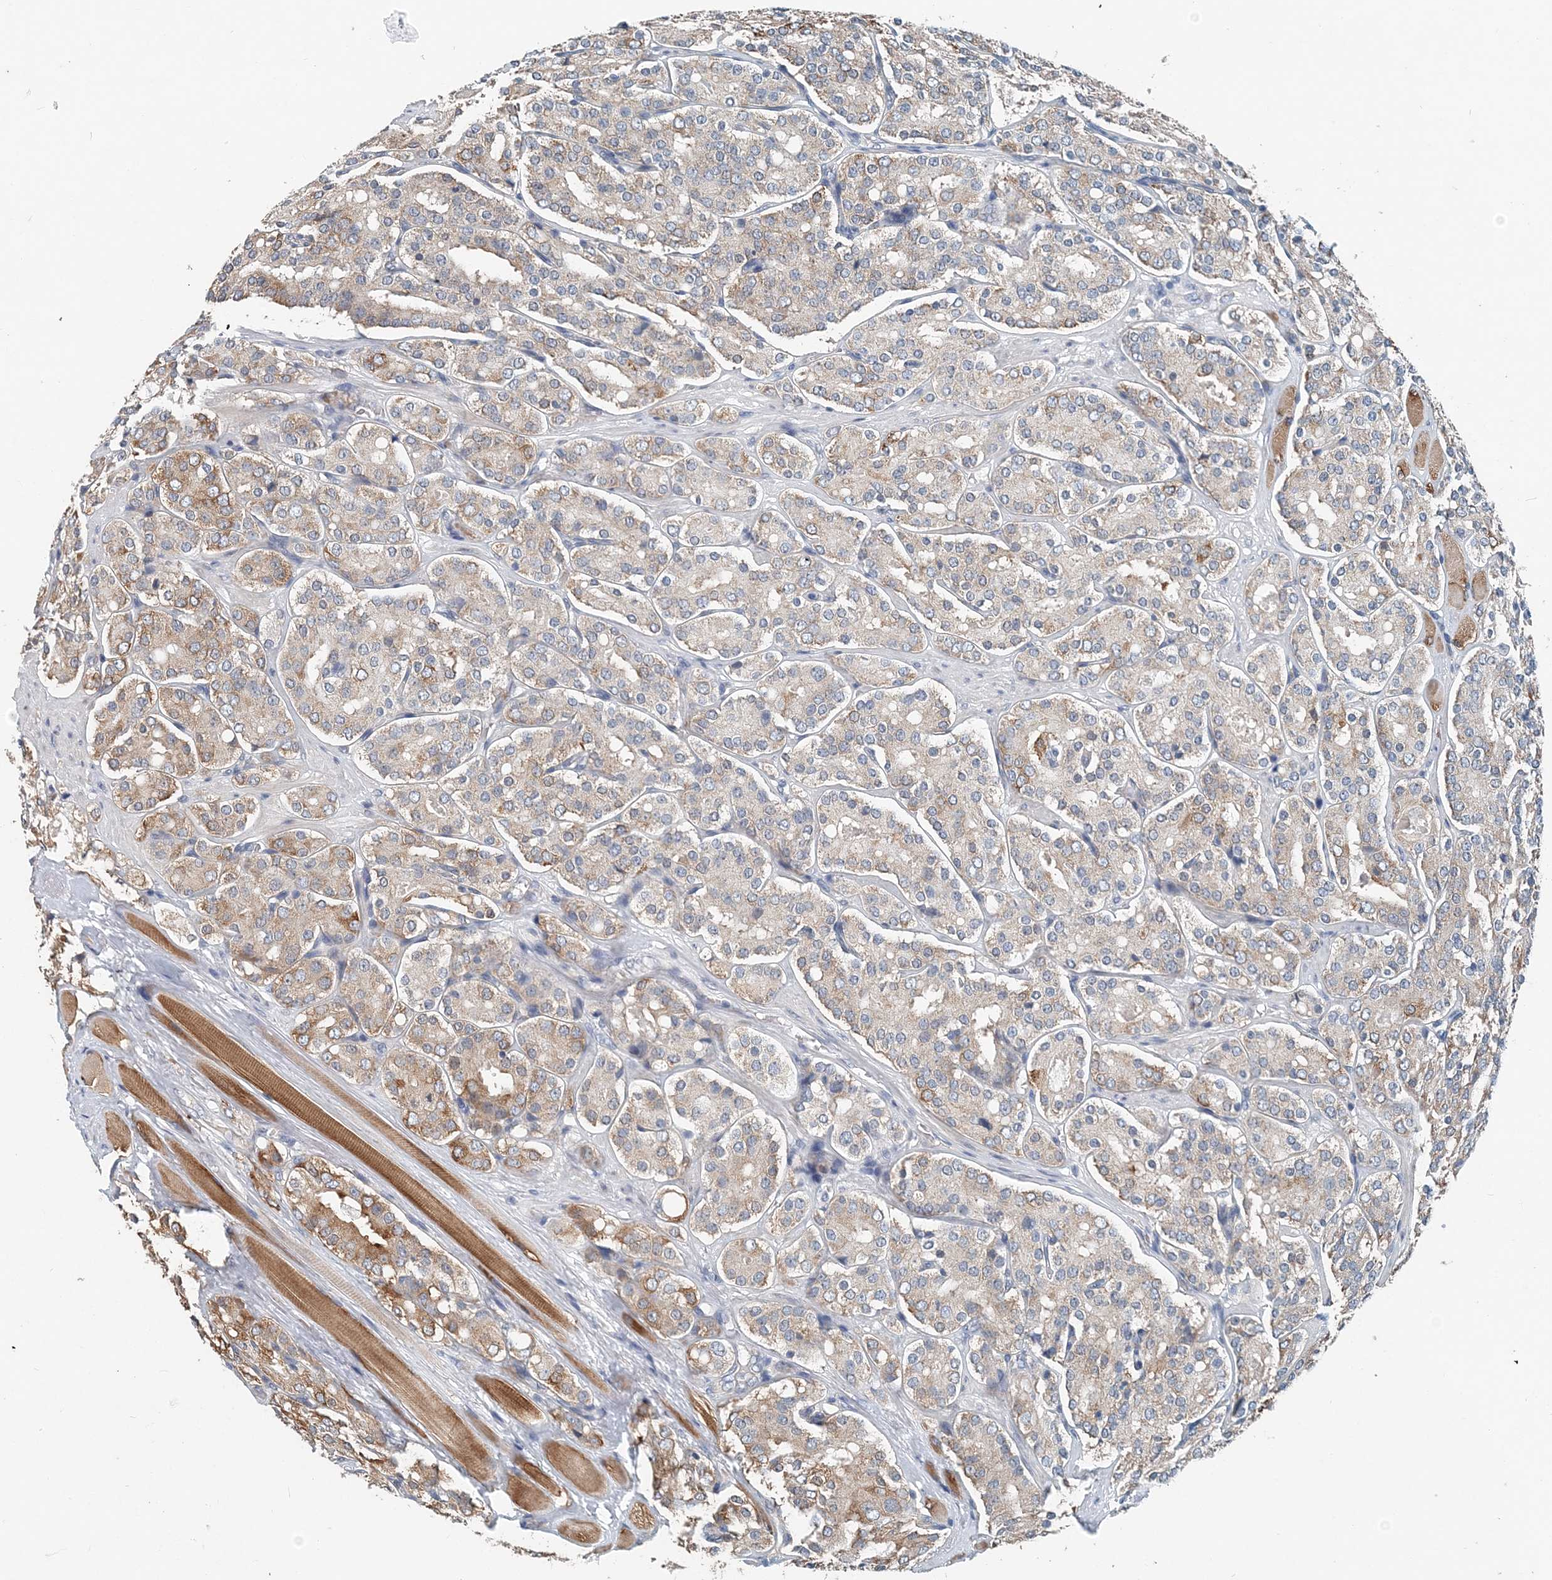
{"staining": {"intensity": "moderate", "quantity": "<25%", "location": "cytoplasmic/membranous"}, "tissue": "prostate cancer", "cell_type": "Tumor cells", "image_type": "cancer", "snomed": [{"axis": "morphology", "description": "Adenocarcinoma, High grade"}, {"axis": "topography", "description": "Prostate"}], "caption": "A histopathology image of adenocarcinoma (high-grade) (prostate) stained for a protein demonstrates moderate cytoplasmic/membranous brown staining in tumor cells. The staining was performed using DAB (3,3'-diaminobenzidine), with brown indicating positive protein expression. Nuclei are stained blue with hematoxylin.", "gene": "EEF1A2", "patient": {"sex": "male", "age": 65}}